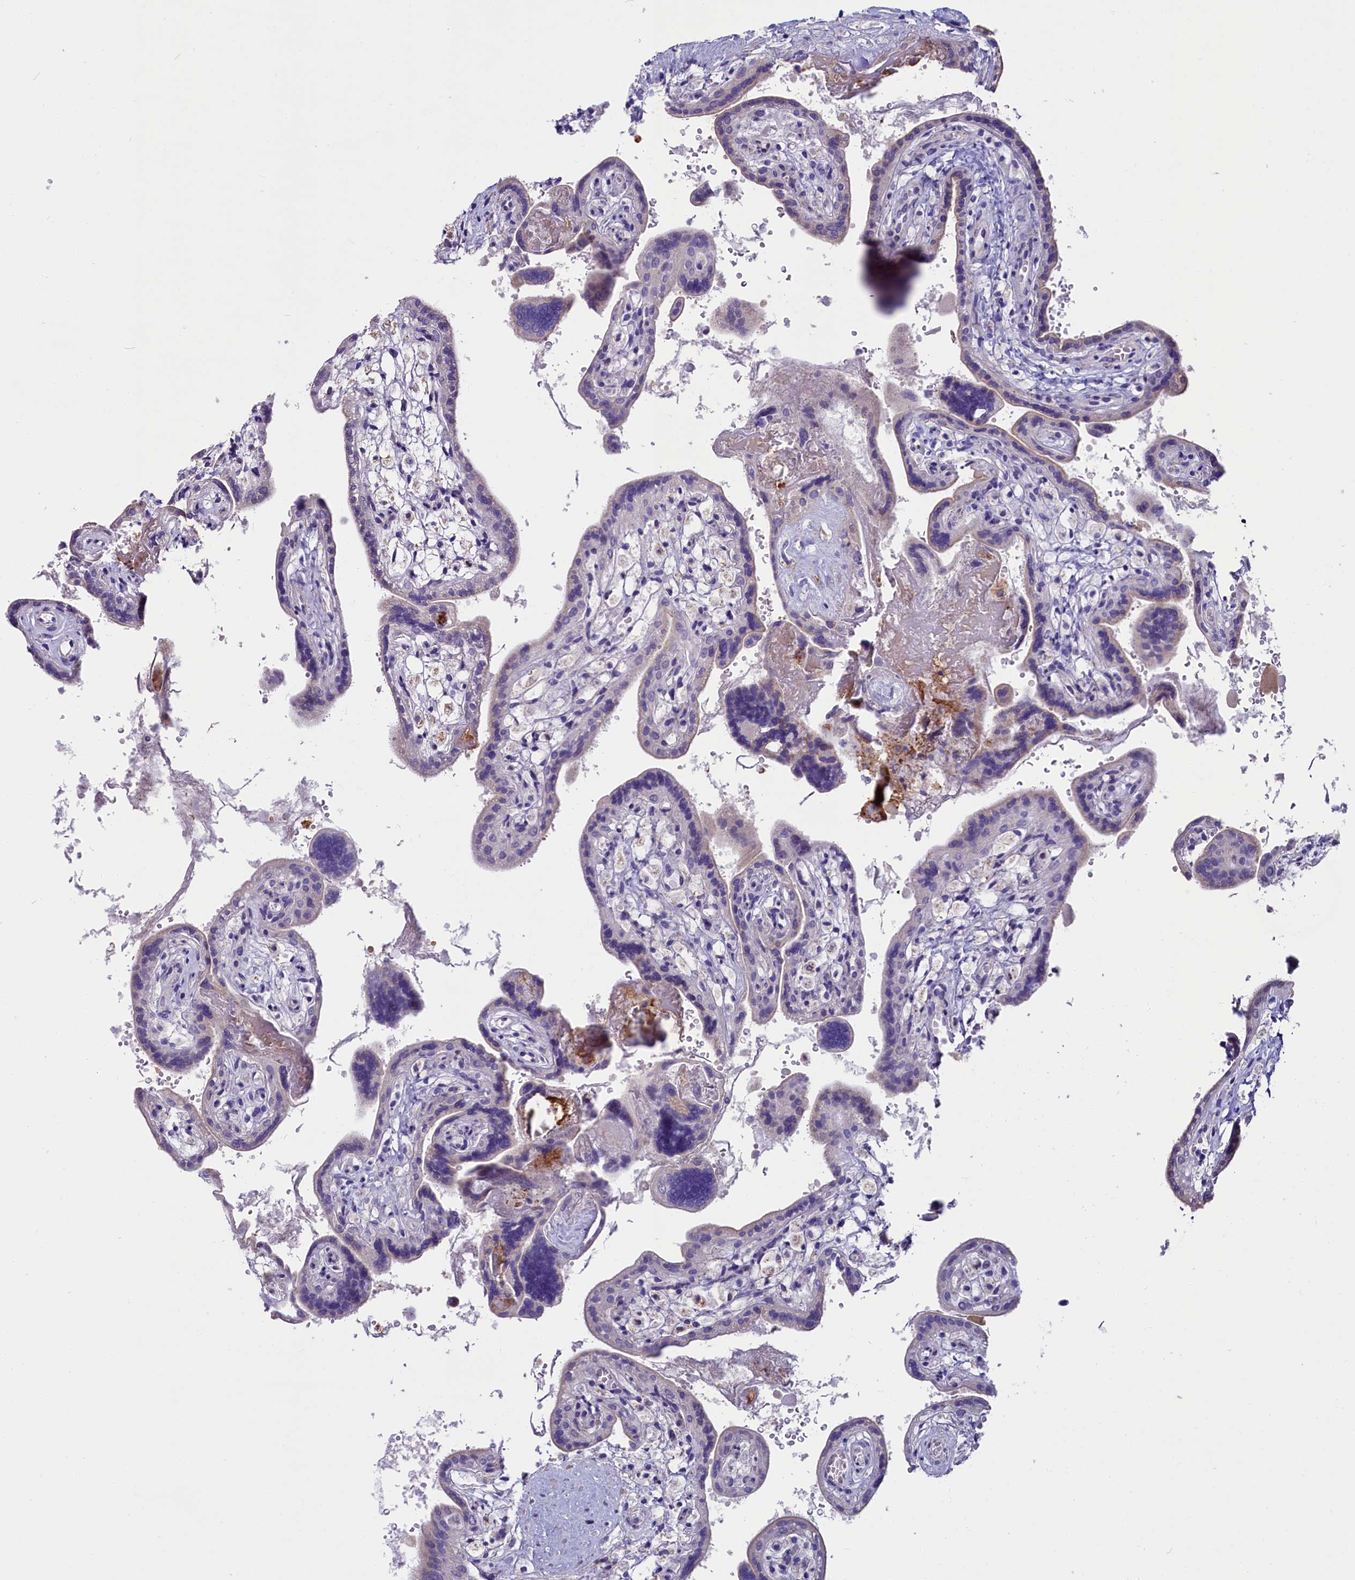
{"staining": {"intensity": "moderate", "quantity": "25%-75%", "location": "cytoplasmic/membranous"}, "tissue": "placenta", "cell_type": "Trophoblastic cells", "image_type": "normal", "snomed": [{"axis": "morphology", "description": "Normal tissue, NOS"}, {"axis": "topography", "description": "Placenta"}], "caption": "Immunohistochemistry of normal placenta shows medium levels of moderate cytoplasmic/membranous expression in about 25%-75% of trophoblastic cells.", "gene": "IL20RA", "patient": {"sex": "female", "age": 37}}